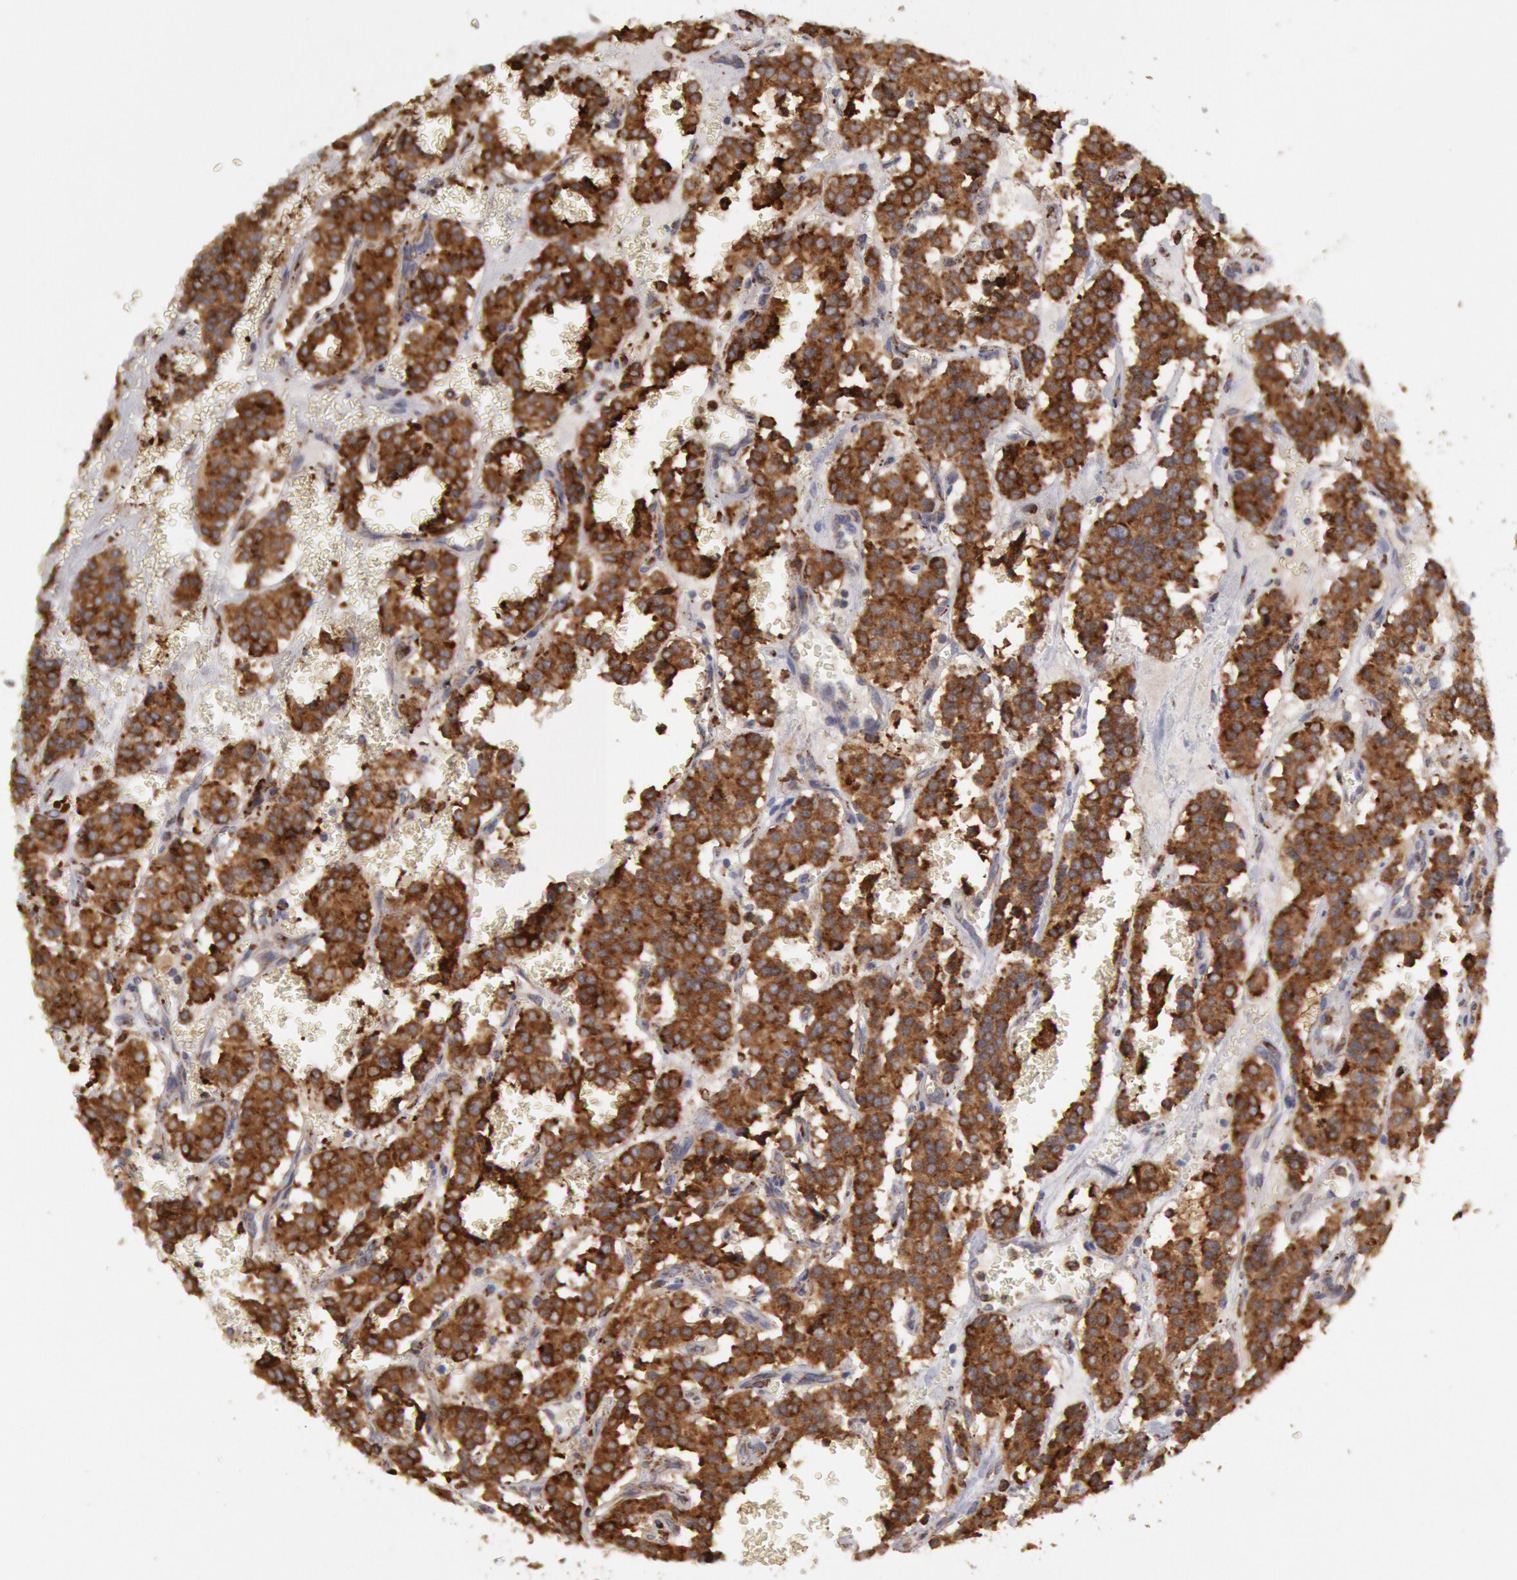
{"staining": {"intensity": "moderate", "quantity": ">75%", "location": "cytoplasmic/membranous"}, "tissue": "carcinoid", "cell_type": "Tumor cells", "image_type": "cancer", "snomed": [{"axis": "morphology", "description": "Carcinoid, malignant, NOS"}, {"axis": "topography", "description": "Bronchus"}], "caption": "The image exhibits staining of carcinoid, revealing moderate cytoplasmic/membranous protein expression (brown color) within tumor cells.", "gene": "ERP44", "patient": {"sex": "male", "age": 55}}